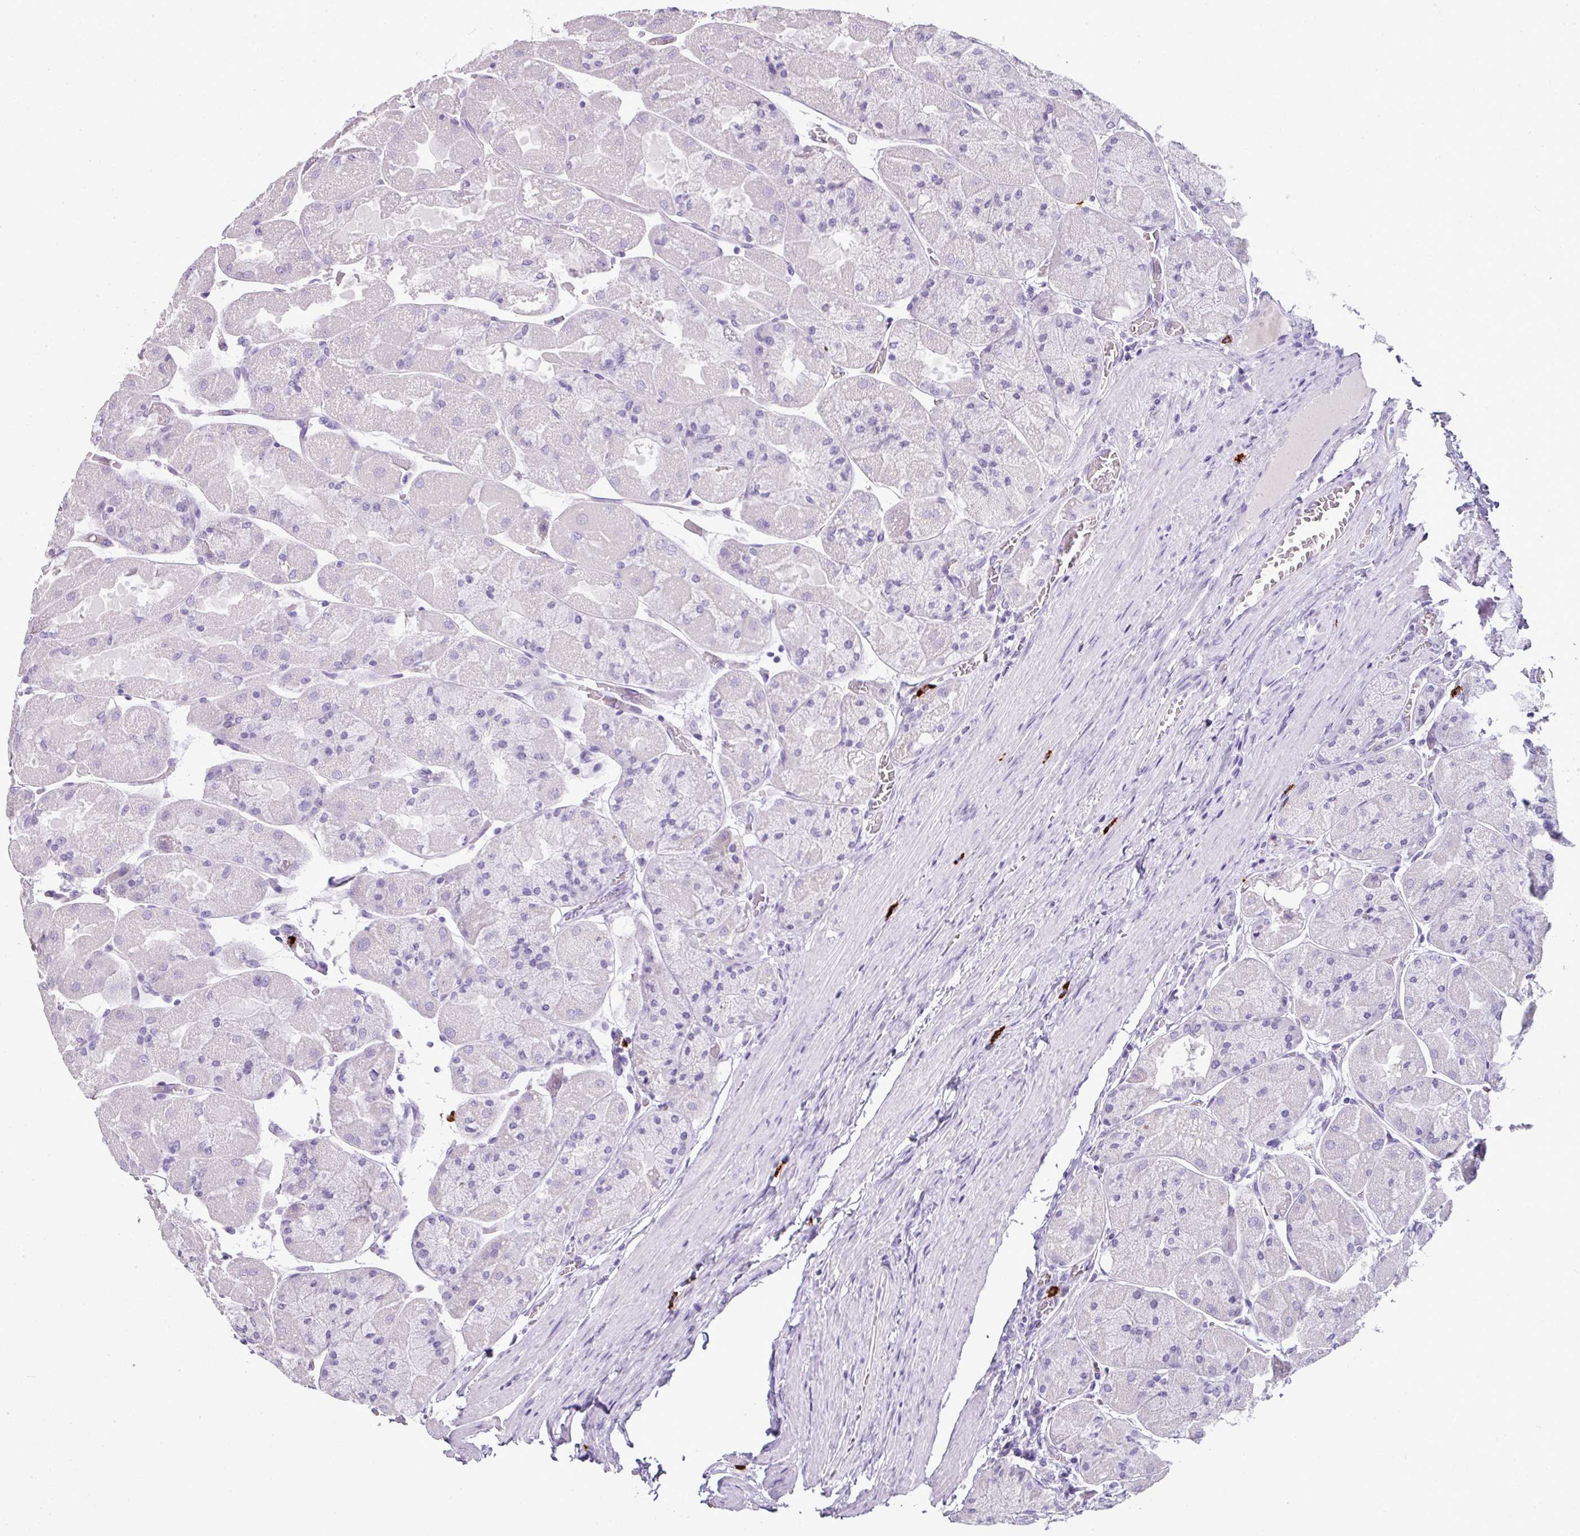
{"staining": {"intensity": "negative", "quantity": "none", "location": "none"}, "tissue": "stomach", "cell_type": "Glandular cells", "image_type": "normal", "snomed": [{"axis": "morphology", "description": "Normal tissue, NOS"}, {"axis": "topography", "description": "Stomach"}], "caption": "This is a micrograph of immunohistochemistry (IHC) staining of normal stomach, which shows no positivity in glandular cells.", "gene": "CTSG", "patient": {"sex": "female", "age": 61}}